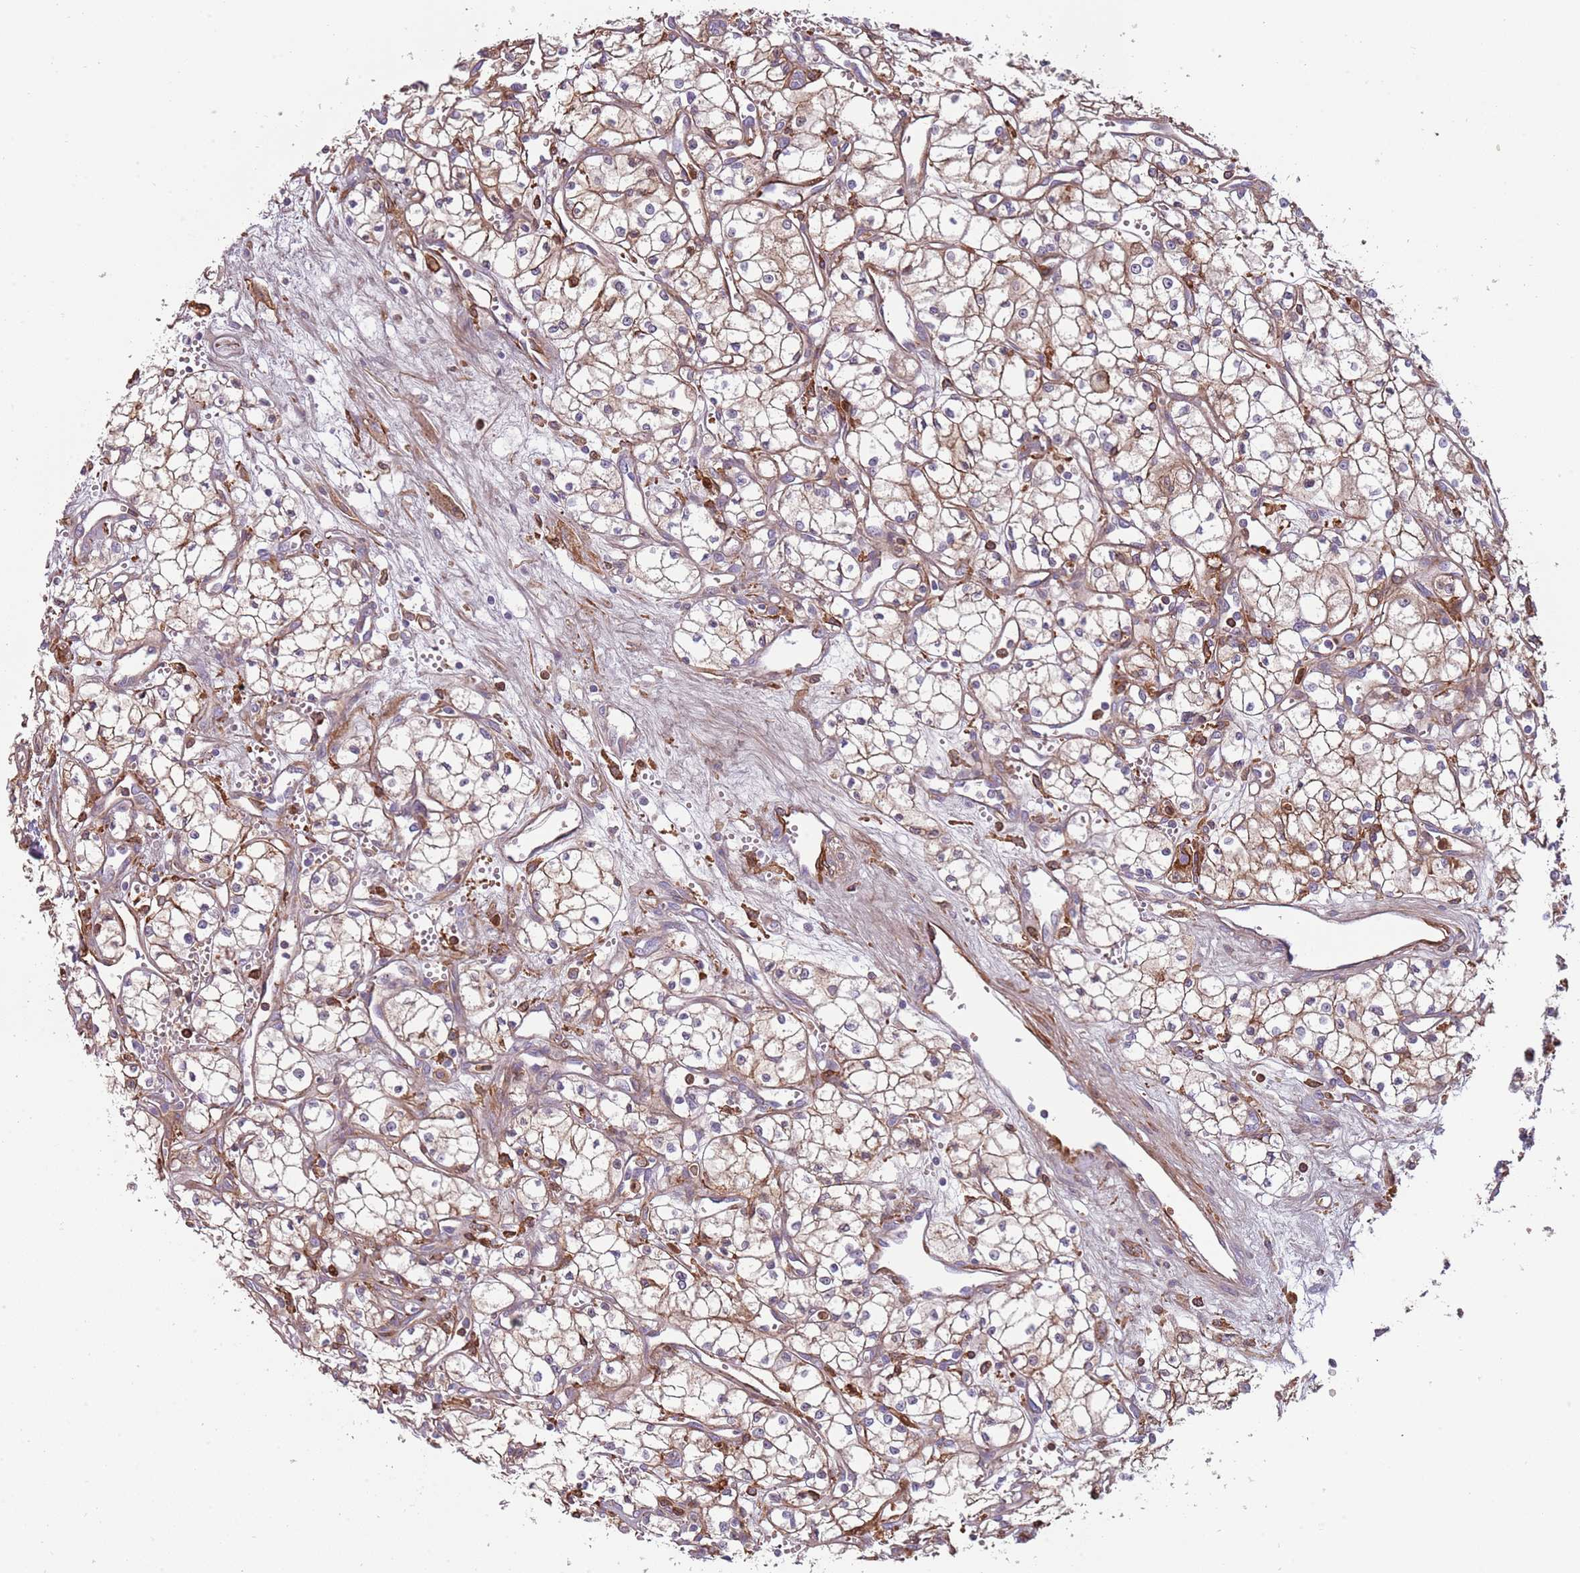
{"staining": {"intensity": "weak", "quantity": "<25%", "location": "cytoplasmic/membranous"}, "tissue": "renal cancer", "cell_type": "Tumor cells", "image_type": "cancer", "snomed": [{"axis": "morphology", "description": "Adenocarcinoma, NOS"}, {"axis": "topography", "description": "Kidney"}], "caption": "Tumor cells are negative for brown protein staining in adenocarcinoma (renal).", "gene": "NADK", "patient": {"sex": "male", "age": 59}}